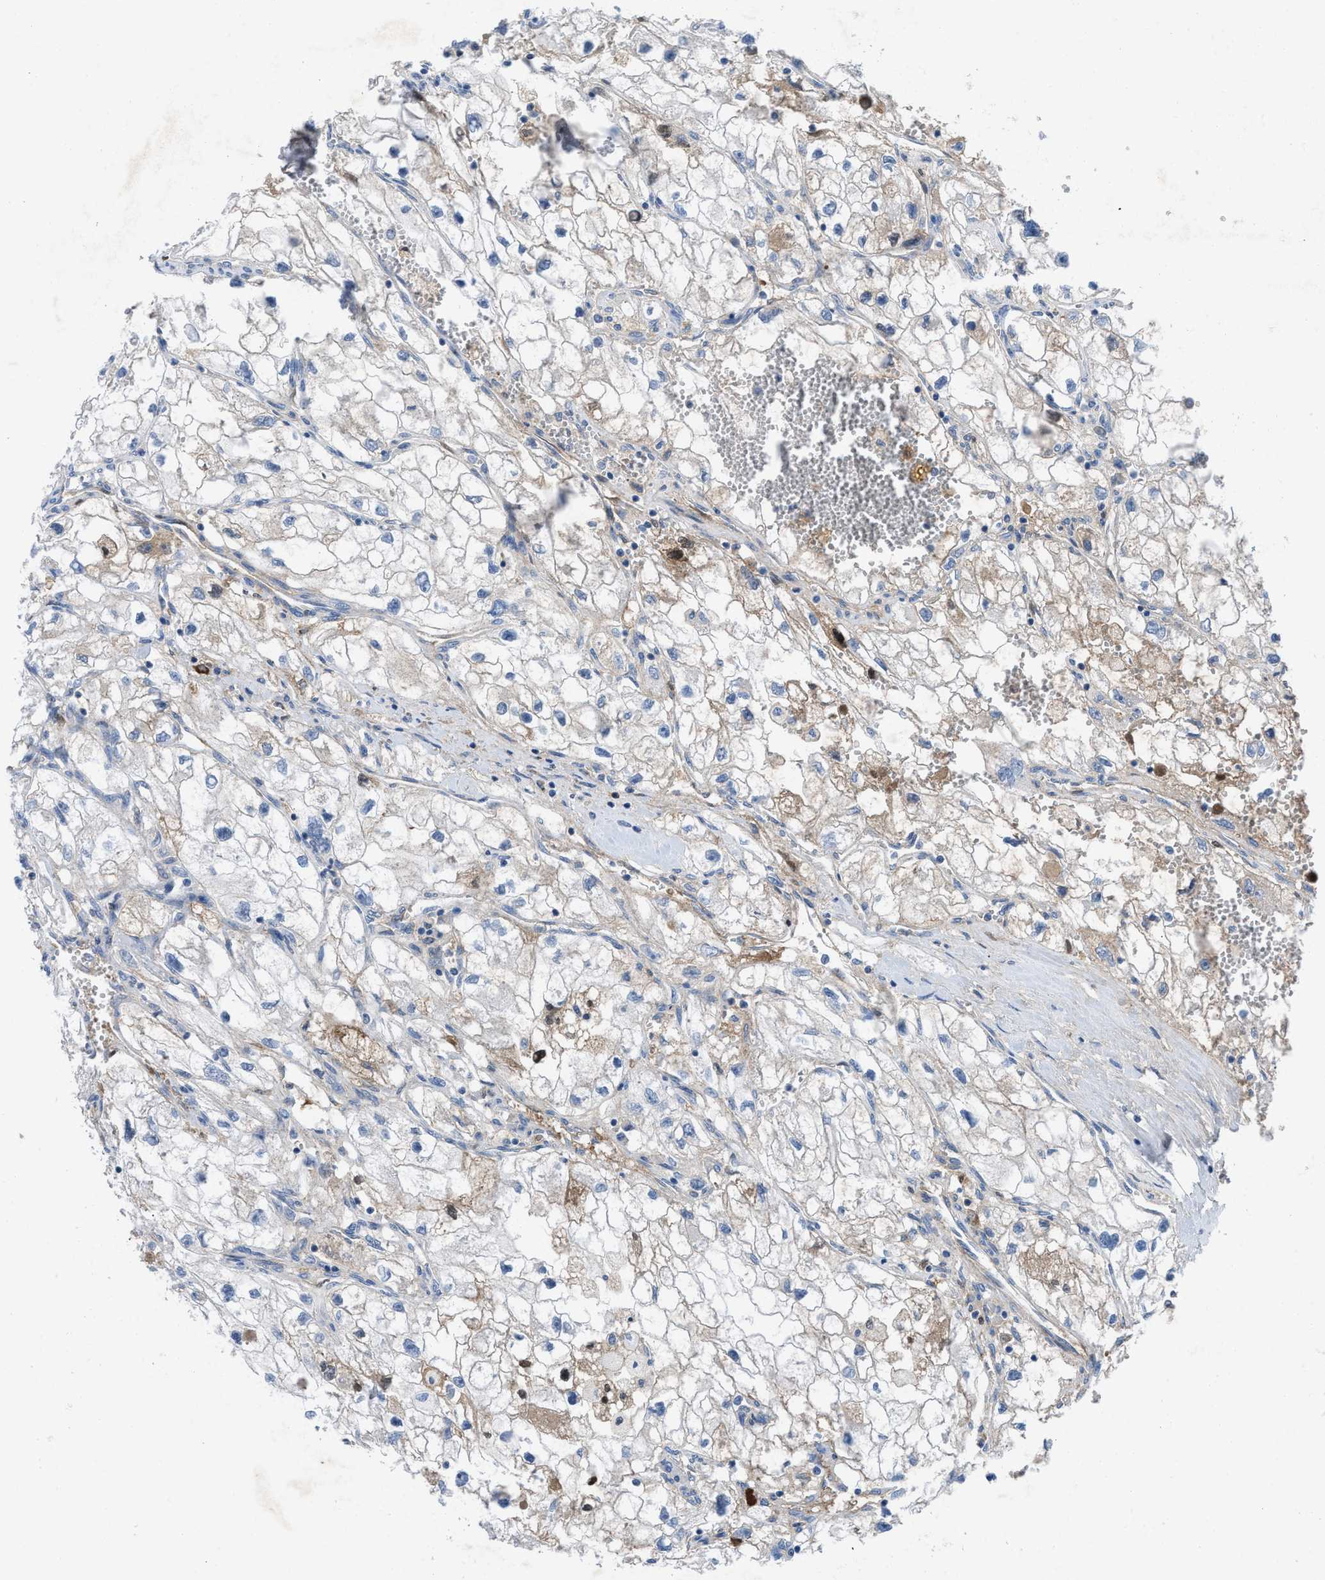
{"staining": {"intensity": "moderate", "quantity": "<25%", "location": "cytoplasmic/membranous"}, "tissue": "renal cancer", "cell_type": "Tumor cells", "image_type": "cancer", "snomed": [{"axis": "morphology", "description": "Adenocarcinoma, NOS"}, {"axis": "topography", "description": "Kidney"}], "caption": "Renal cancer stained with DAB immunohistochemistry (IHC) demonstrates low levels of moderate cytoplasmic/membranous expression in approximately <25% of tumor cells.", "gene": "HPX", "patient": {"sex": "female", "age": 70}}